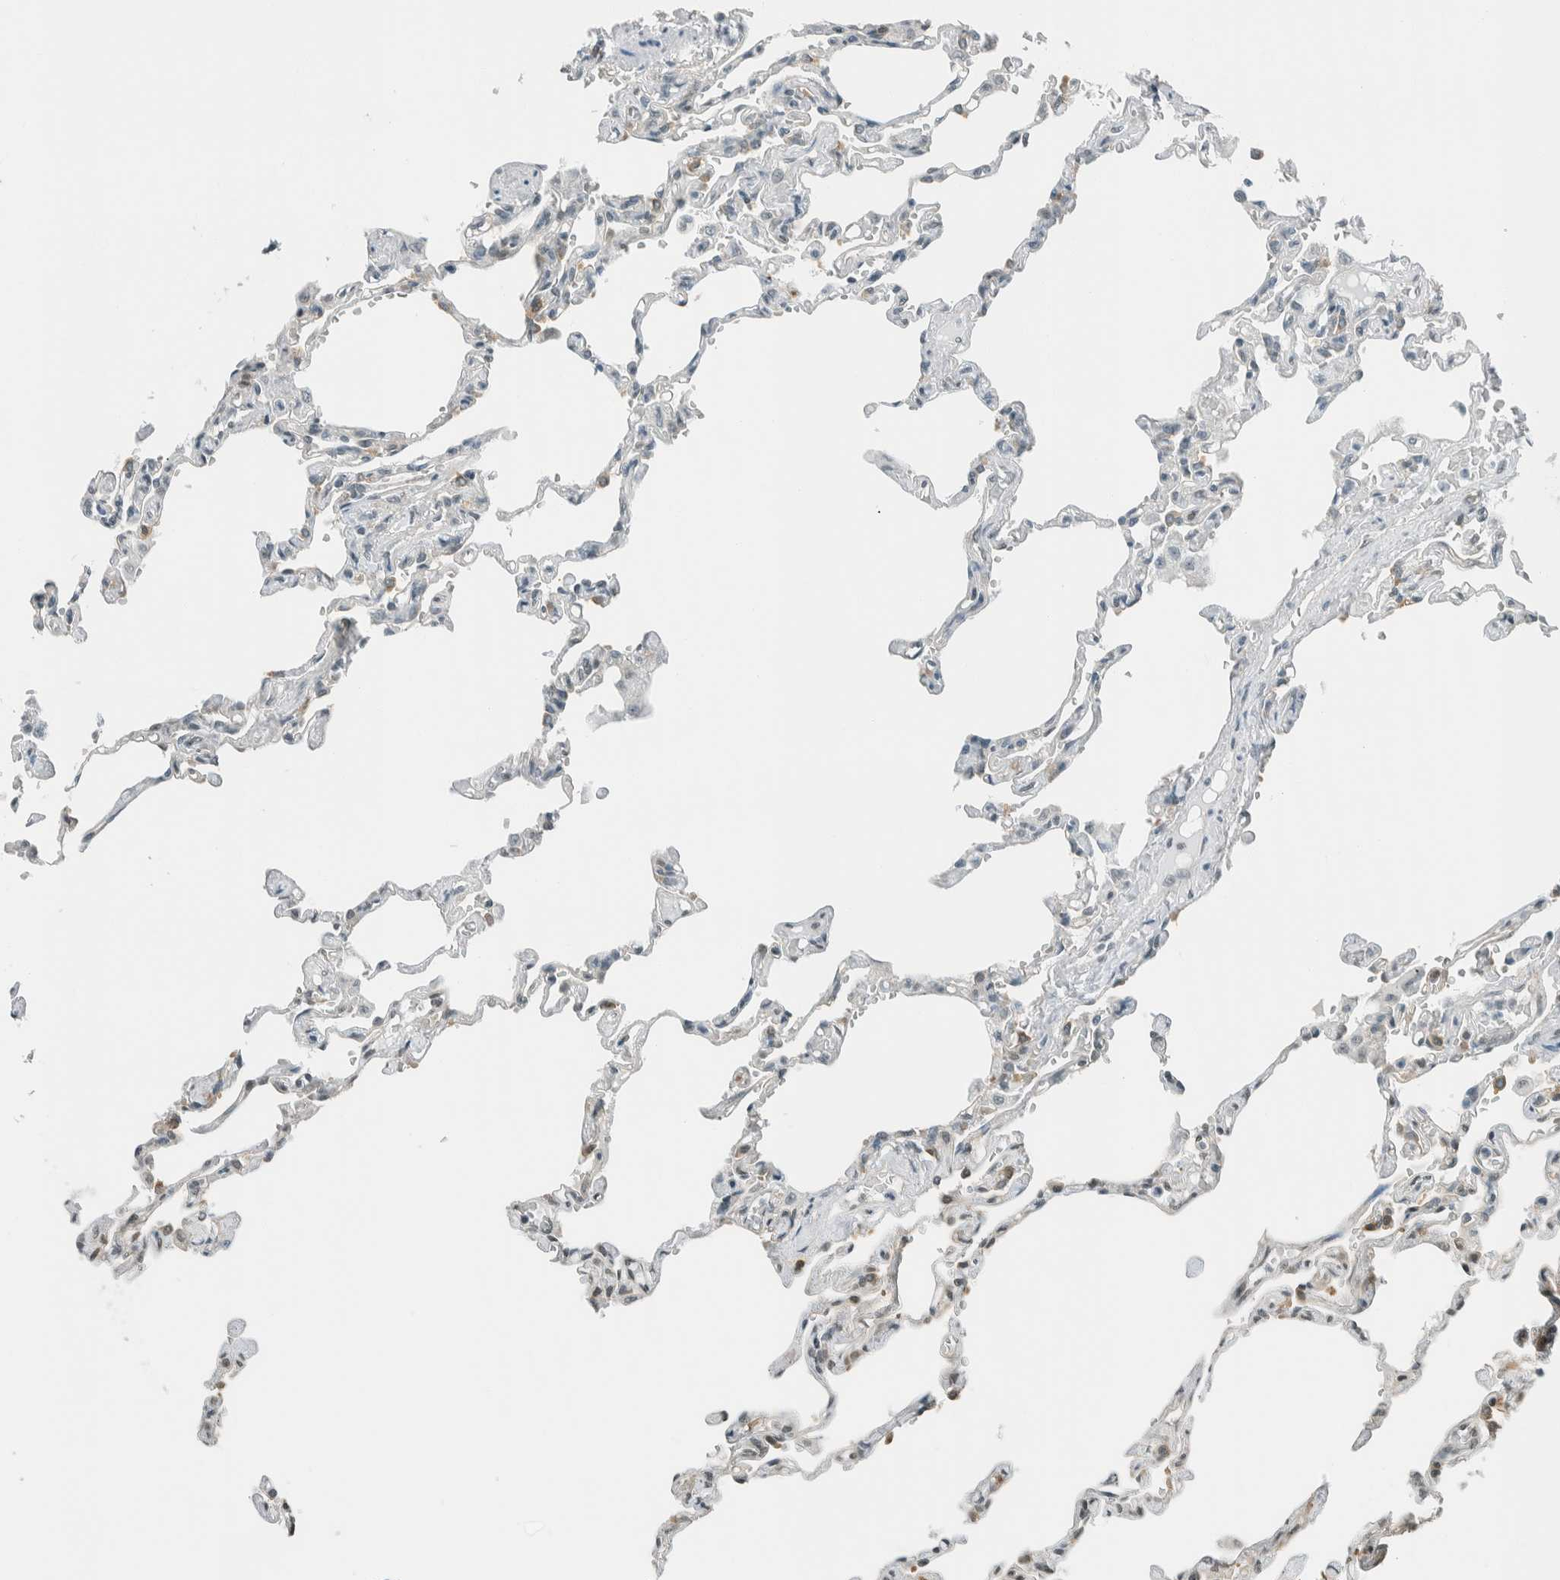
{"staining": {"intensity": "weak", "quantity": "25%-75%", "location": "cytoplasmic/membranous"}, "tissue": "lung", "cell_type": "Alveolar cells", "image_type": "normal", "snomed": [{"axis": "morphology", "description": "Normal tissue, NOS"}, {"axis": "topography", "description": "Lung"}], "caption": "Protein staining of benign lung shows weak cytoplasmic/membranous positivity in about 25%-75% of alveolar cells. The protein is stained brown, and the nuclei are stained in blue (DAB (3,3'-diaminobenzidine) IHC with brightfield microscopy, high magnification).", "gene": "NIBAN2", "patient": {"sex": "male", "age": 21}}